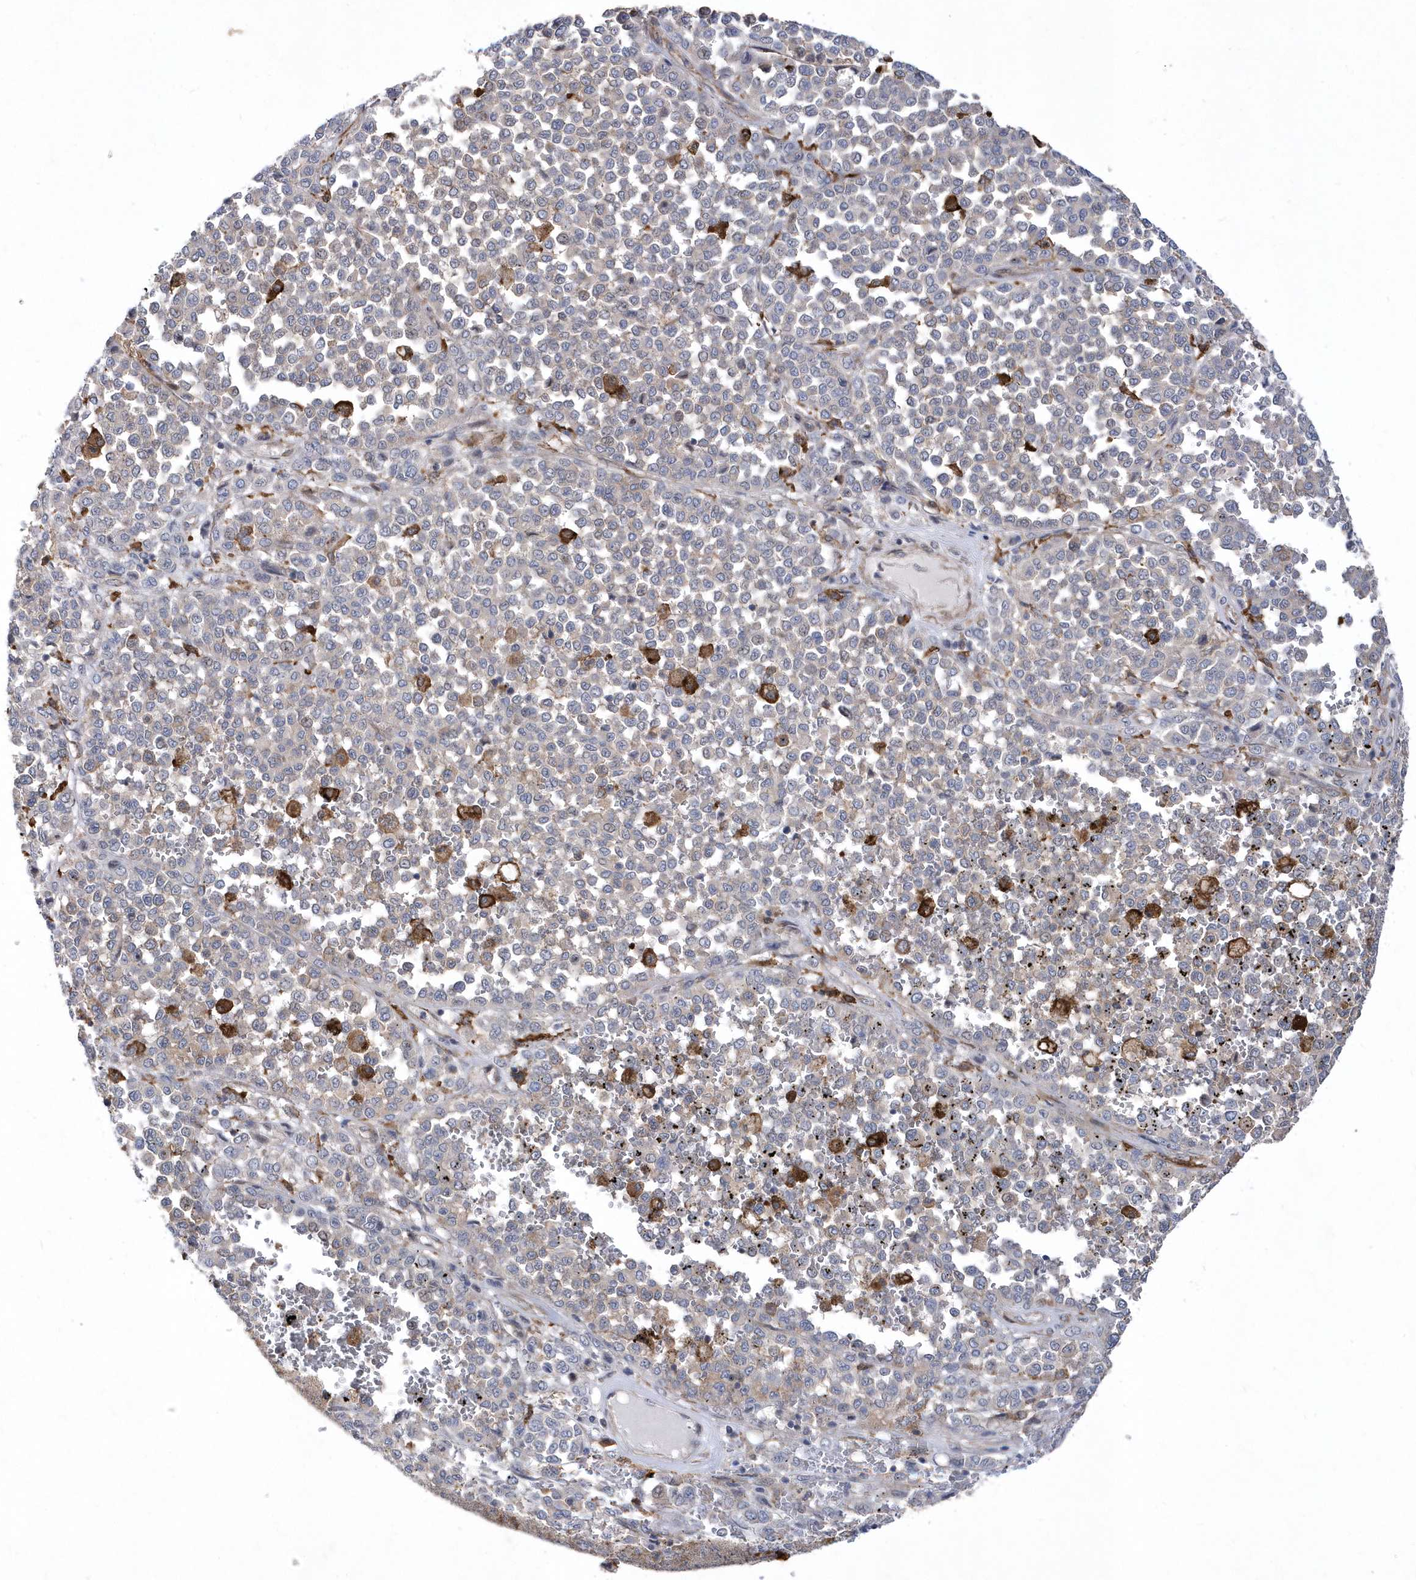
{"staining": {"intensity": "moderate", "quantity": "<25%", "location": "cytoplasmic/membranous"}, "tissue": "melanoma", "cell_type": "Tumor cells", "image_type": "cancer", "snomed": [{"axis": "morphology", "description": "Malignant melanoma, Metastatic site"}, {"axis": "topography", "description": "Pancreas"}], "caption": "High-magnification brightfield microscopy of malignant melanoma (metastatic site) stained with DAB (3,3'-diaminobenzidine) (brown) and counterstained with hematoxylin (blue). tumor cells exhibit moderate cytoplasmic/membranous staining is identified in approximately<25% of cells.", "gene": "LONRF2", "patient": {"sex": "female", "age": 30}}